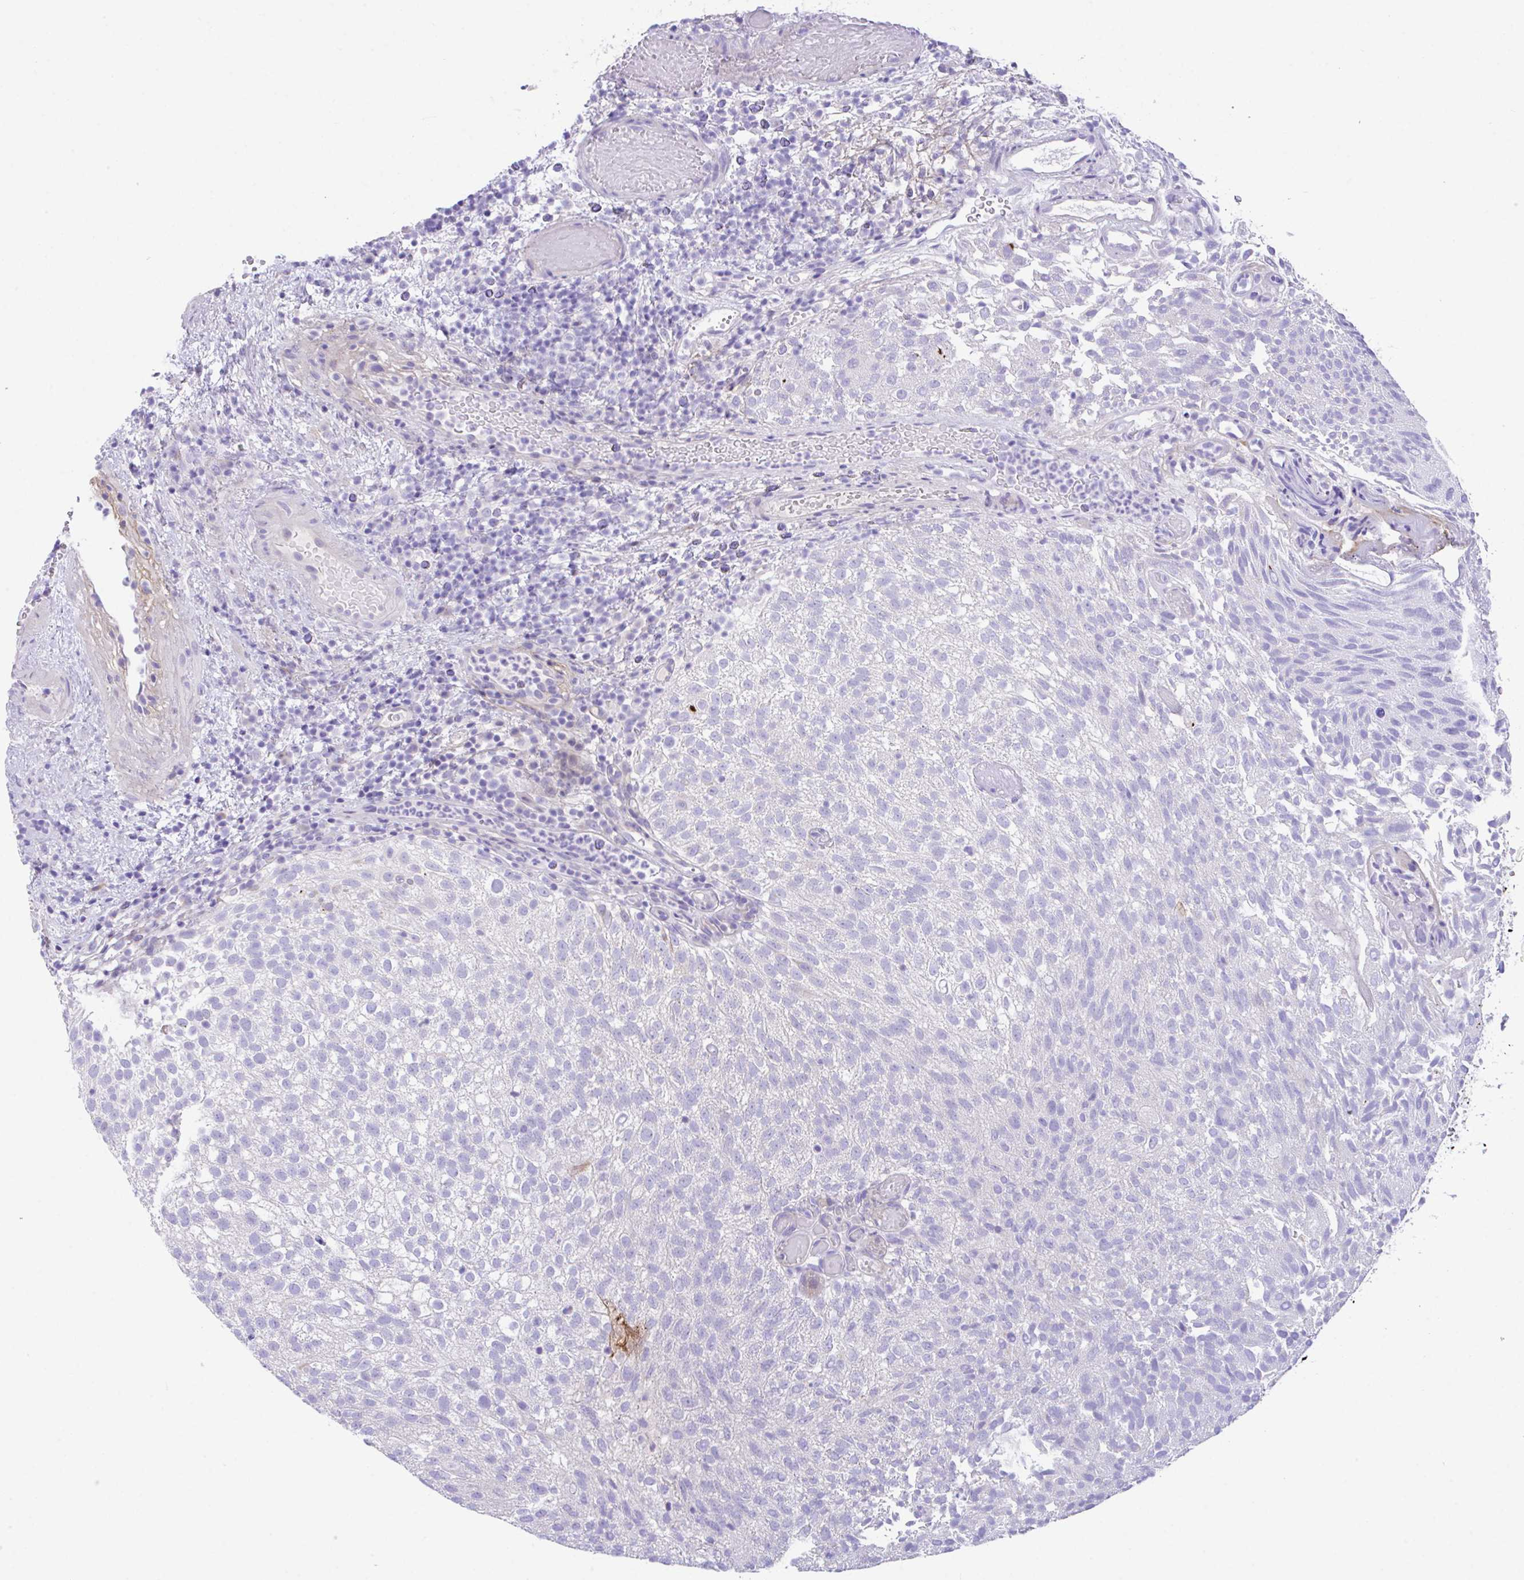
{"staining": {"intensity": "negative", "quantity": "none", "location": "none"}, "tissue": "urothelial cancer", "cell_type": "Tumor cells", "image_type": "cancer", "snomed": [{"axis": "morphology", "description": "Urothelial carcinoma, Low grade"}, {"axis": "topography", "description": "Urinary bladder"}], "caption": "Tumor cells show no significant expression in urothelial cancer.", "gene": "SLC16A6", "patient": {"sex": "male", "age": 78}}